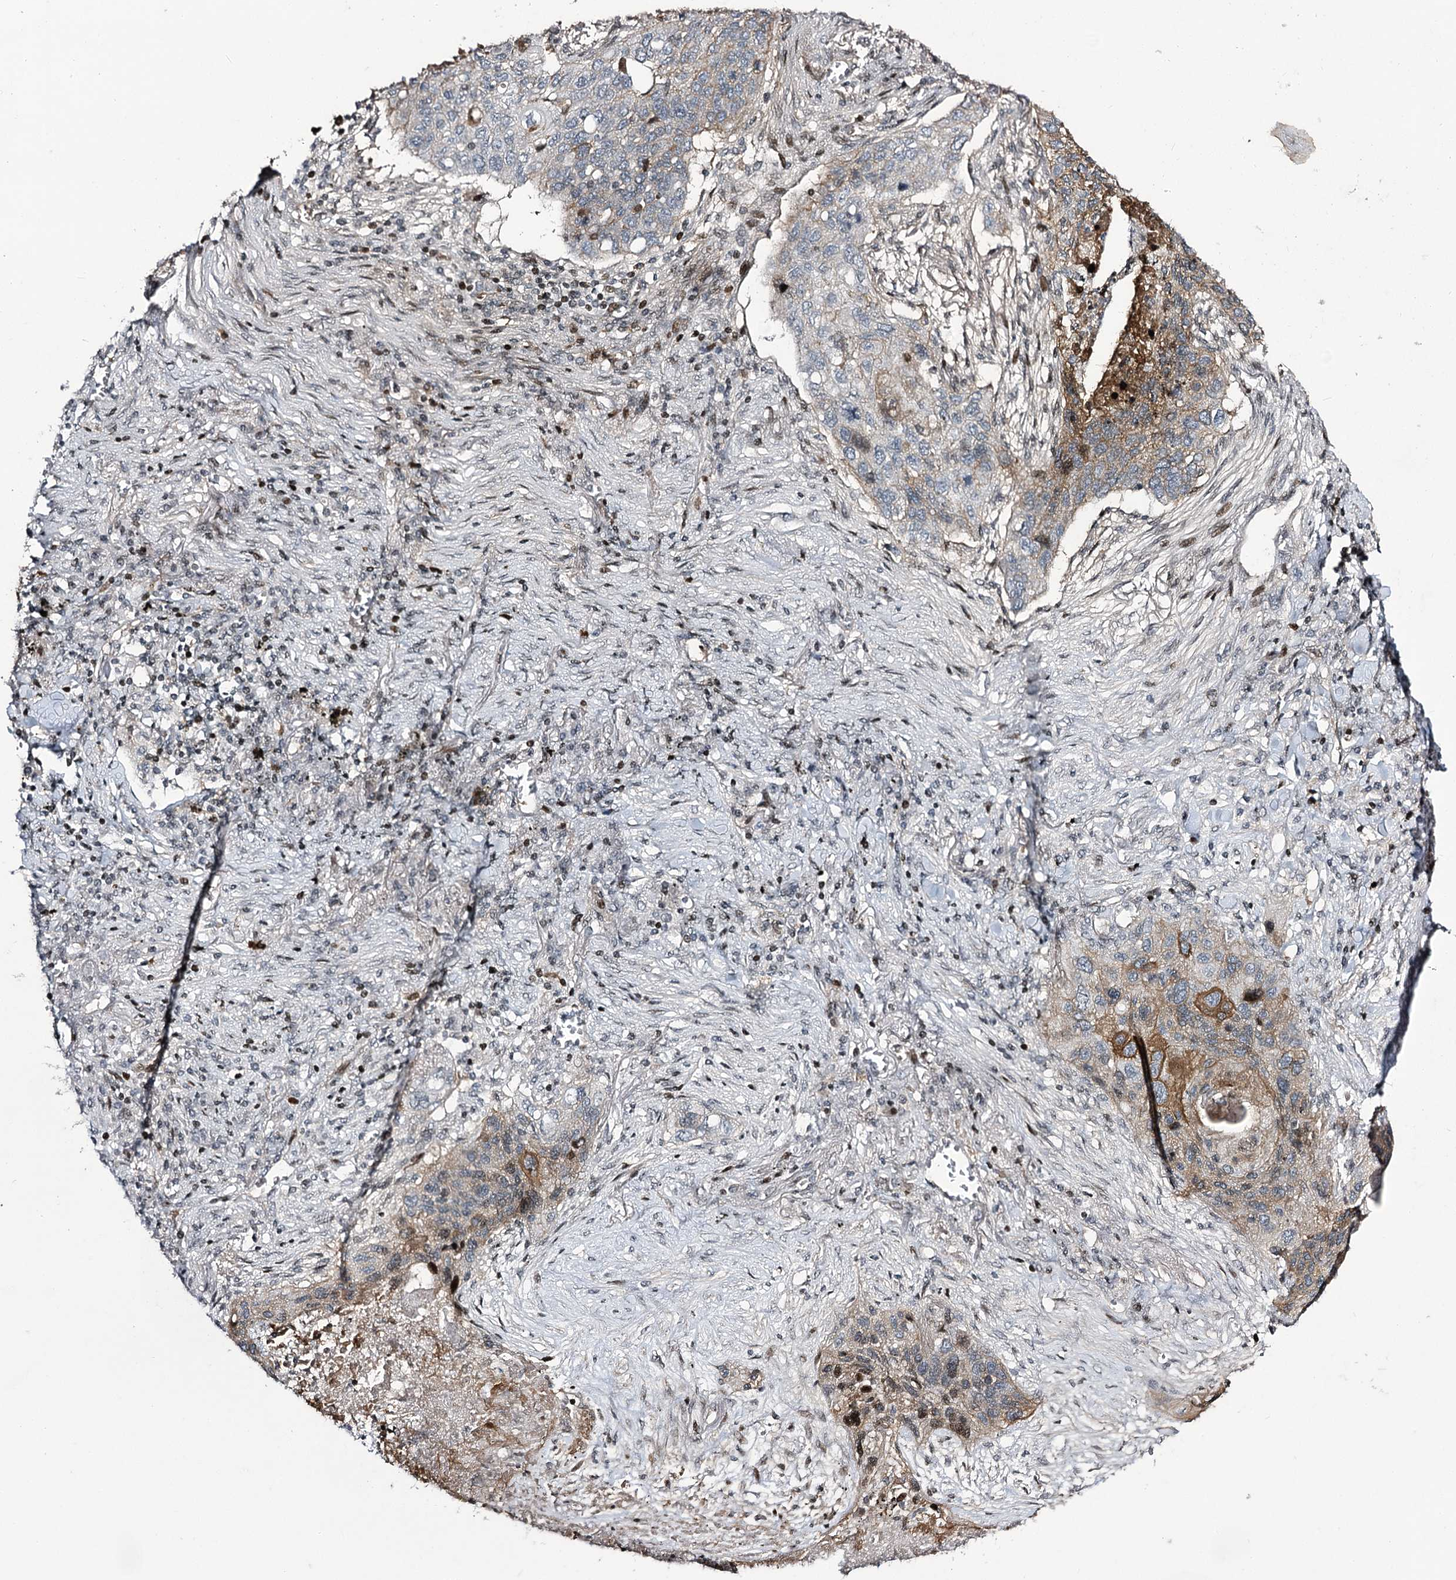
{"staining": {"intensity": "moderate", "quantity": "<25%", "location": "cytoplasmic/membranous"}, "tissue": "lung cancer", "cell_type": "Tumor cells", "image_type": "cancer", "snomed": [{"axis": "morphology", "description": "Squamous cell carcinoma, NOS"}, {"axis": "topography", "description": "Lung"}], "caption": "Lung cancer tissue demonstrates moderate cytoplasmic/membranous expression in about <25% of tumor cells, visualized by immunohistochemistry. (IHC, brightfield microscopy, high magnification).", "gene": "ITFG2", "patient": {"sex": "female", "age": 63}}